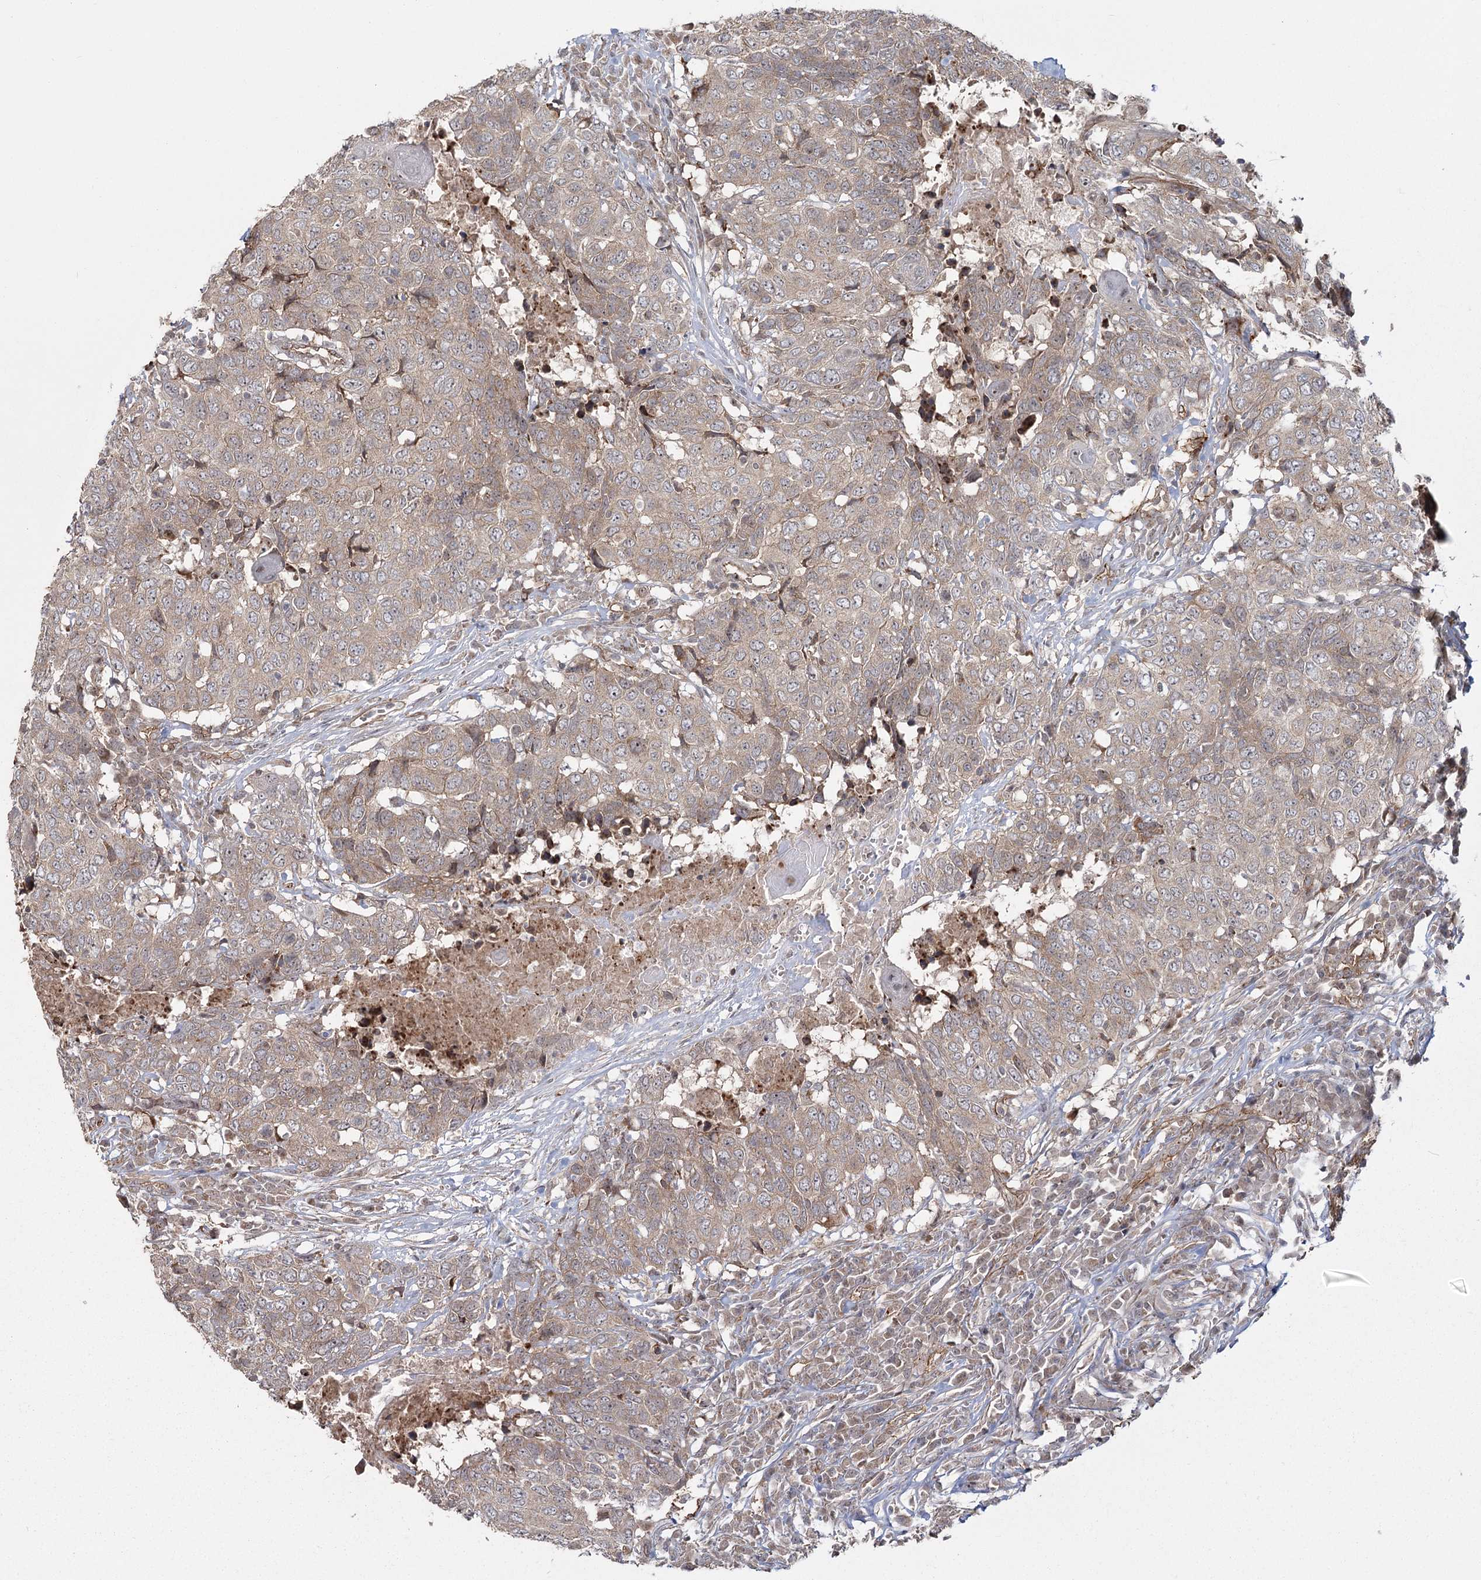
{"staining": {"intensity": "weak", "quantity": ">75%", "location": "cytoplasmic/membranous"}, "tissue": "head and neck cancer", "cell_type": "Tumor cells", "image_type": "cancer", "snomed": [{"axis": "morphology", "description": "Squamous cell carcinoma, NOS"}, {"axis": "topography", "description": "Head-Neck"}], "caption": "The photomicrograph exhibits staining of head and neck squamous cell carcinoma, revealing weak cytoplasmic/membranous protein staining (brown color) within tumor cells.", "gene": "RPP14", "patient": {"sex": "male", "age": 66}}